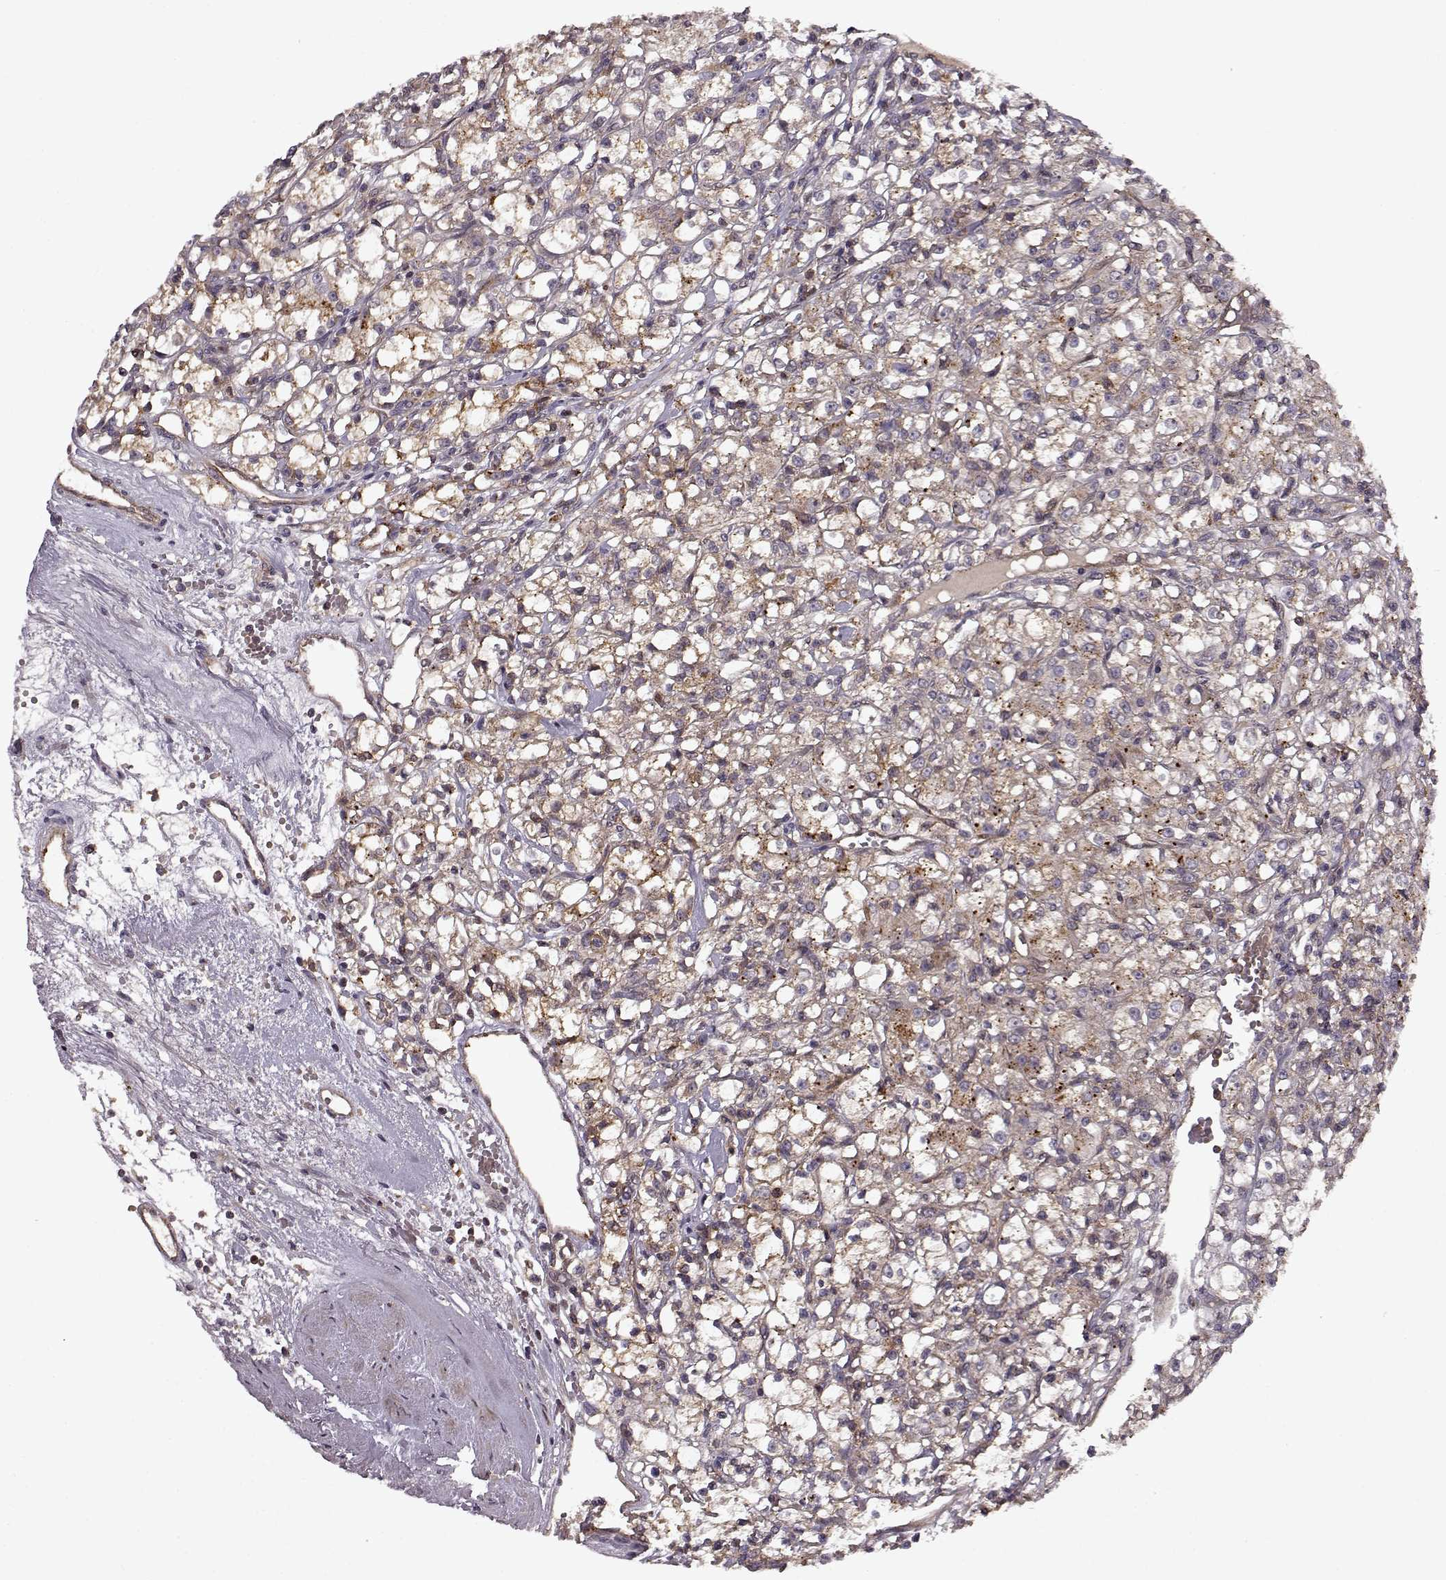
{"staining": {"intensity": "moderate", "quantity": ">75%", "location": "cytoplasmic/membranous"}, "tissue": "renal cancer", "cell_type": "Tumor cells", "image_type": "cancer", "snomed": [{"axis": "morphology", "description": "Adenocarcinoma, NOS"}, {"axis": "topography", "description": "Kidney"}], "caption": "Immunohistochemistry image of human renal cancer stained for a protein (brown), which shows medium levels of moderate cytoplasmic/membranous staining in about >75% of tumor cells.", "gene": "IFRD2", "patient": {"sex": "female", "age": 59}}